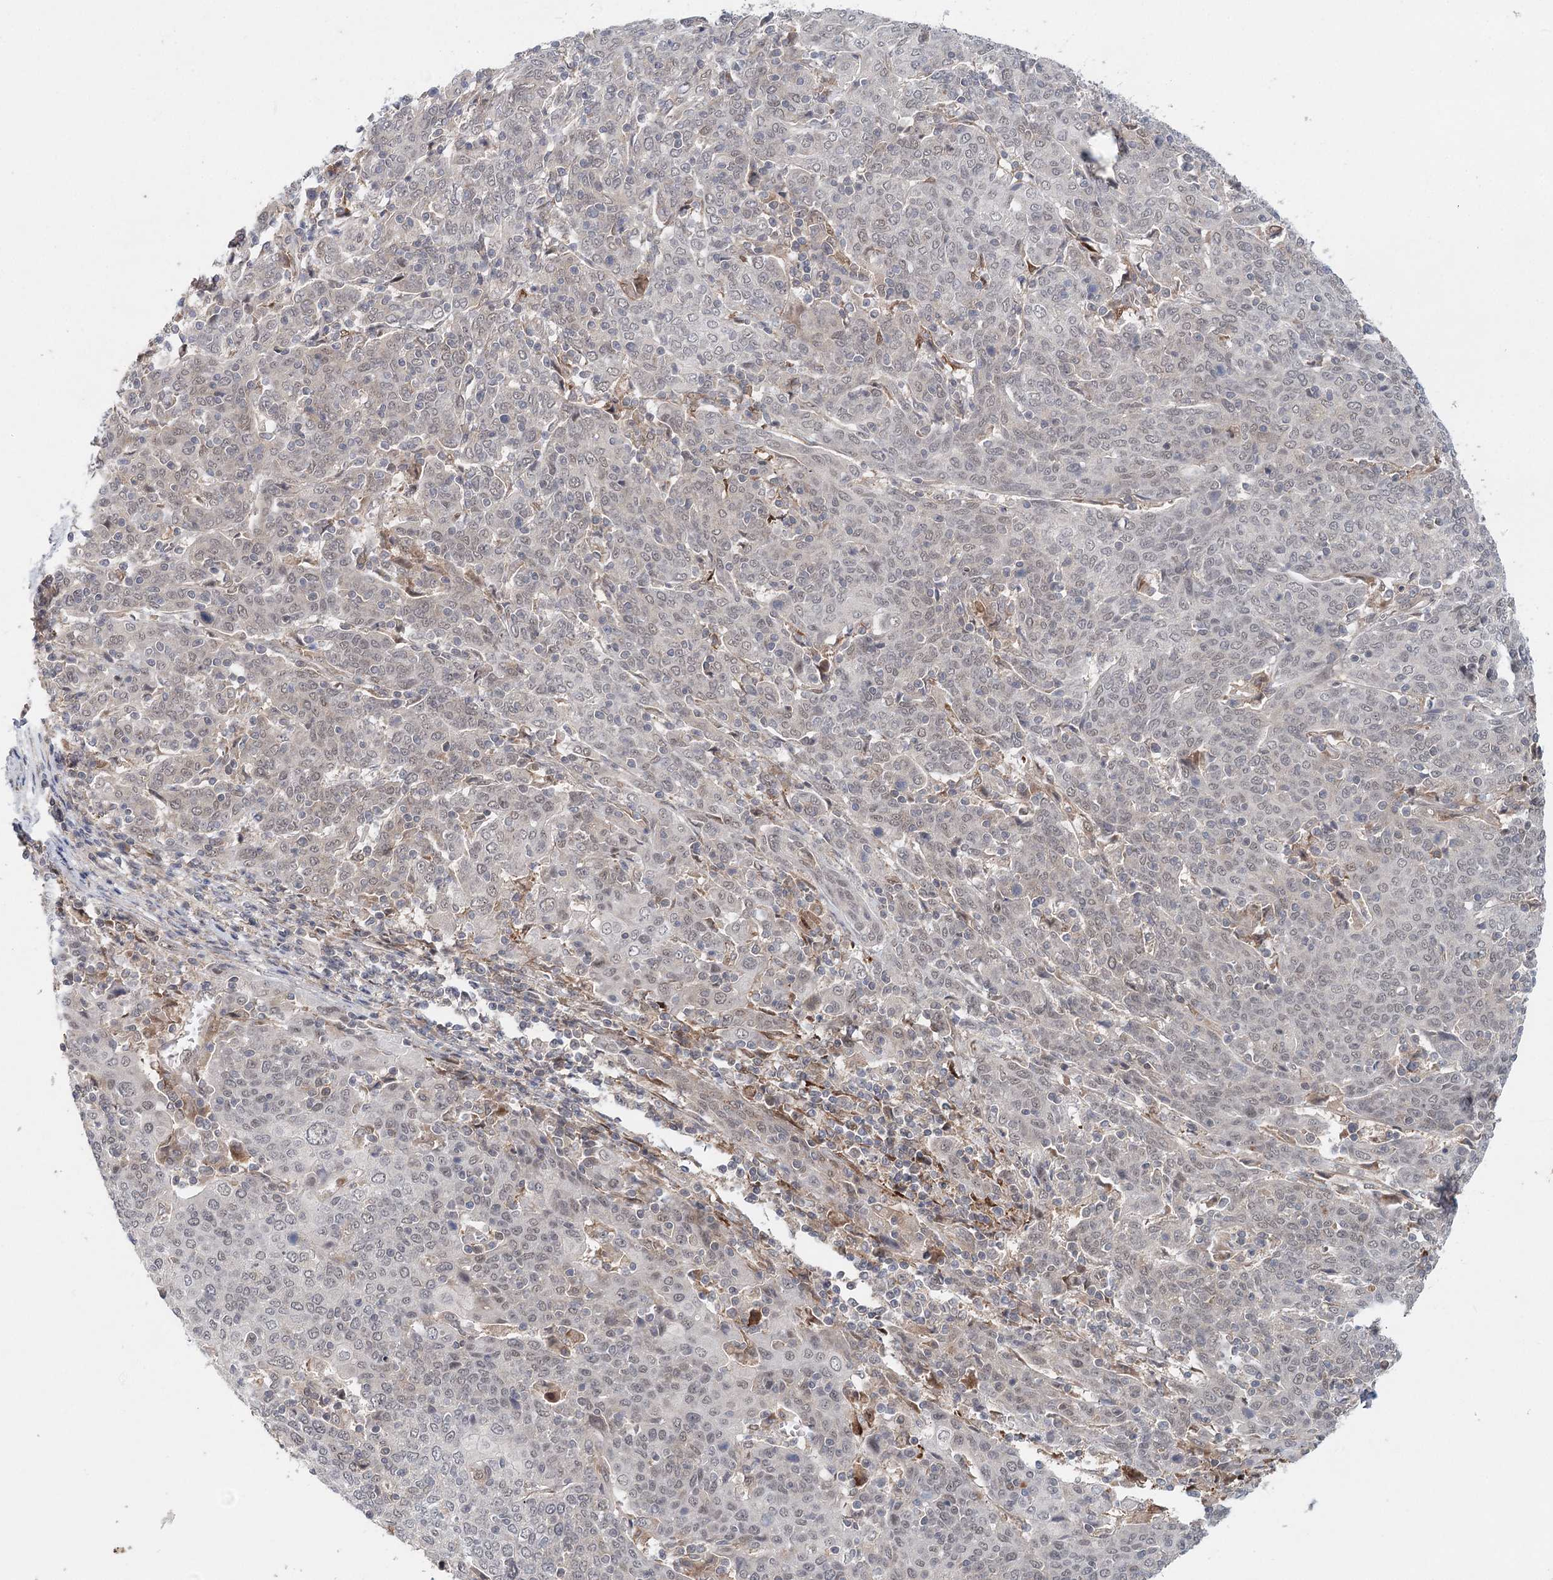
{"staining": {"intensity": "weak", "quantity": "<25%", "location": "nuclear"}, "tissue": "cervical cancer", "cell_type": "Tumor cells", "image_type": "cancer", "snomed": [{"axis": "morphology", "description": "Squamous cell carcinoma, NOS"}, {"axis": "topography", "description": "Cervix"}], "caption": "Immunohistochemistry (IHC) image of human cervical cancer (squamous cell carcinoma) stained for a protein (brown), which demonstrates no staining in tumor cells. (DAB (3,3'-diaminobenzidine) immunohistochemistry (IHC) visualized using brightfield microscopy, high magnification).", "gene": "AP3B1", "patient": {"sex": "female", "age": 67}}